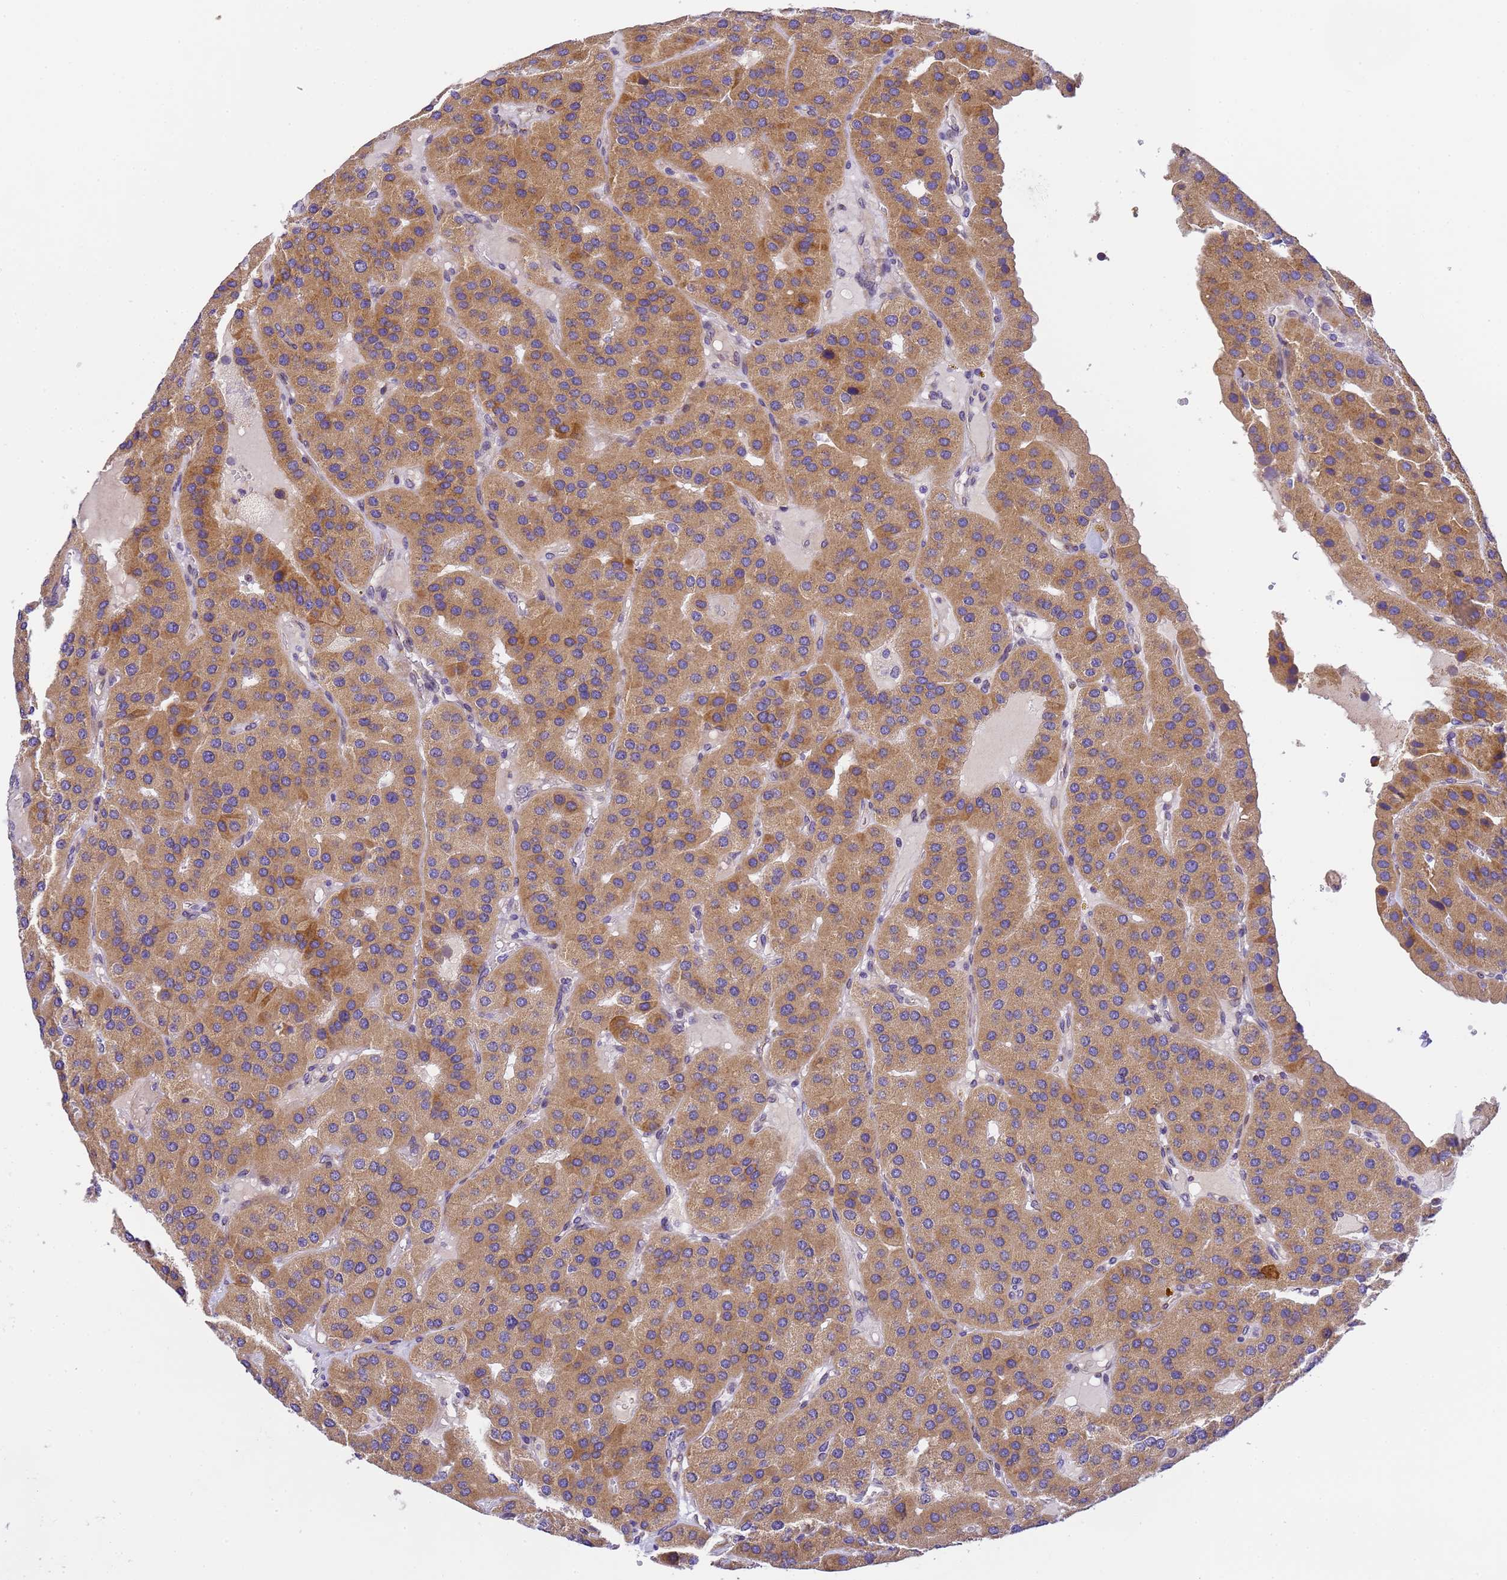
{"staining": {"intensity": "moderate", "quantity": ">75%", "location": "cytoplasmic/membranous"}, "tissue": "parathyroid gland", "cell_type": "Glandular cells", "image_type": "normal", "snomed": [{"axis": "morphology", "description": "Normal tissue, NOS"}, {"axis": "morphology", "description": "Adenoma, NOS"}, {"axis": "topography", "description": "Parathyroid gland"}], "caption": "Approximately >75% of glandular cells in normal human parathyroid gland demonstrate moderate cytoplasmic/membranous protein positivity as visualized by brown immunohistochemical staining.", "gene": "RHBDD3", "patient": {"sex": "female", "age": 86}}